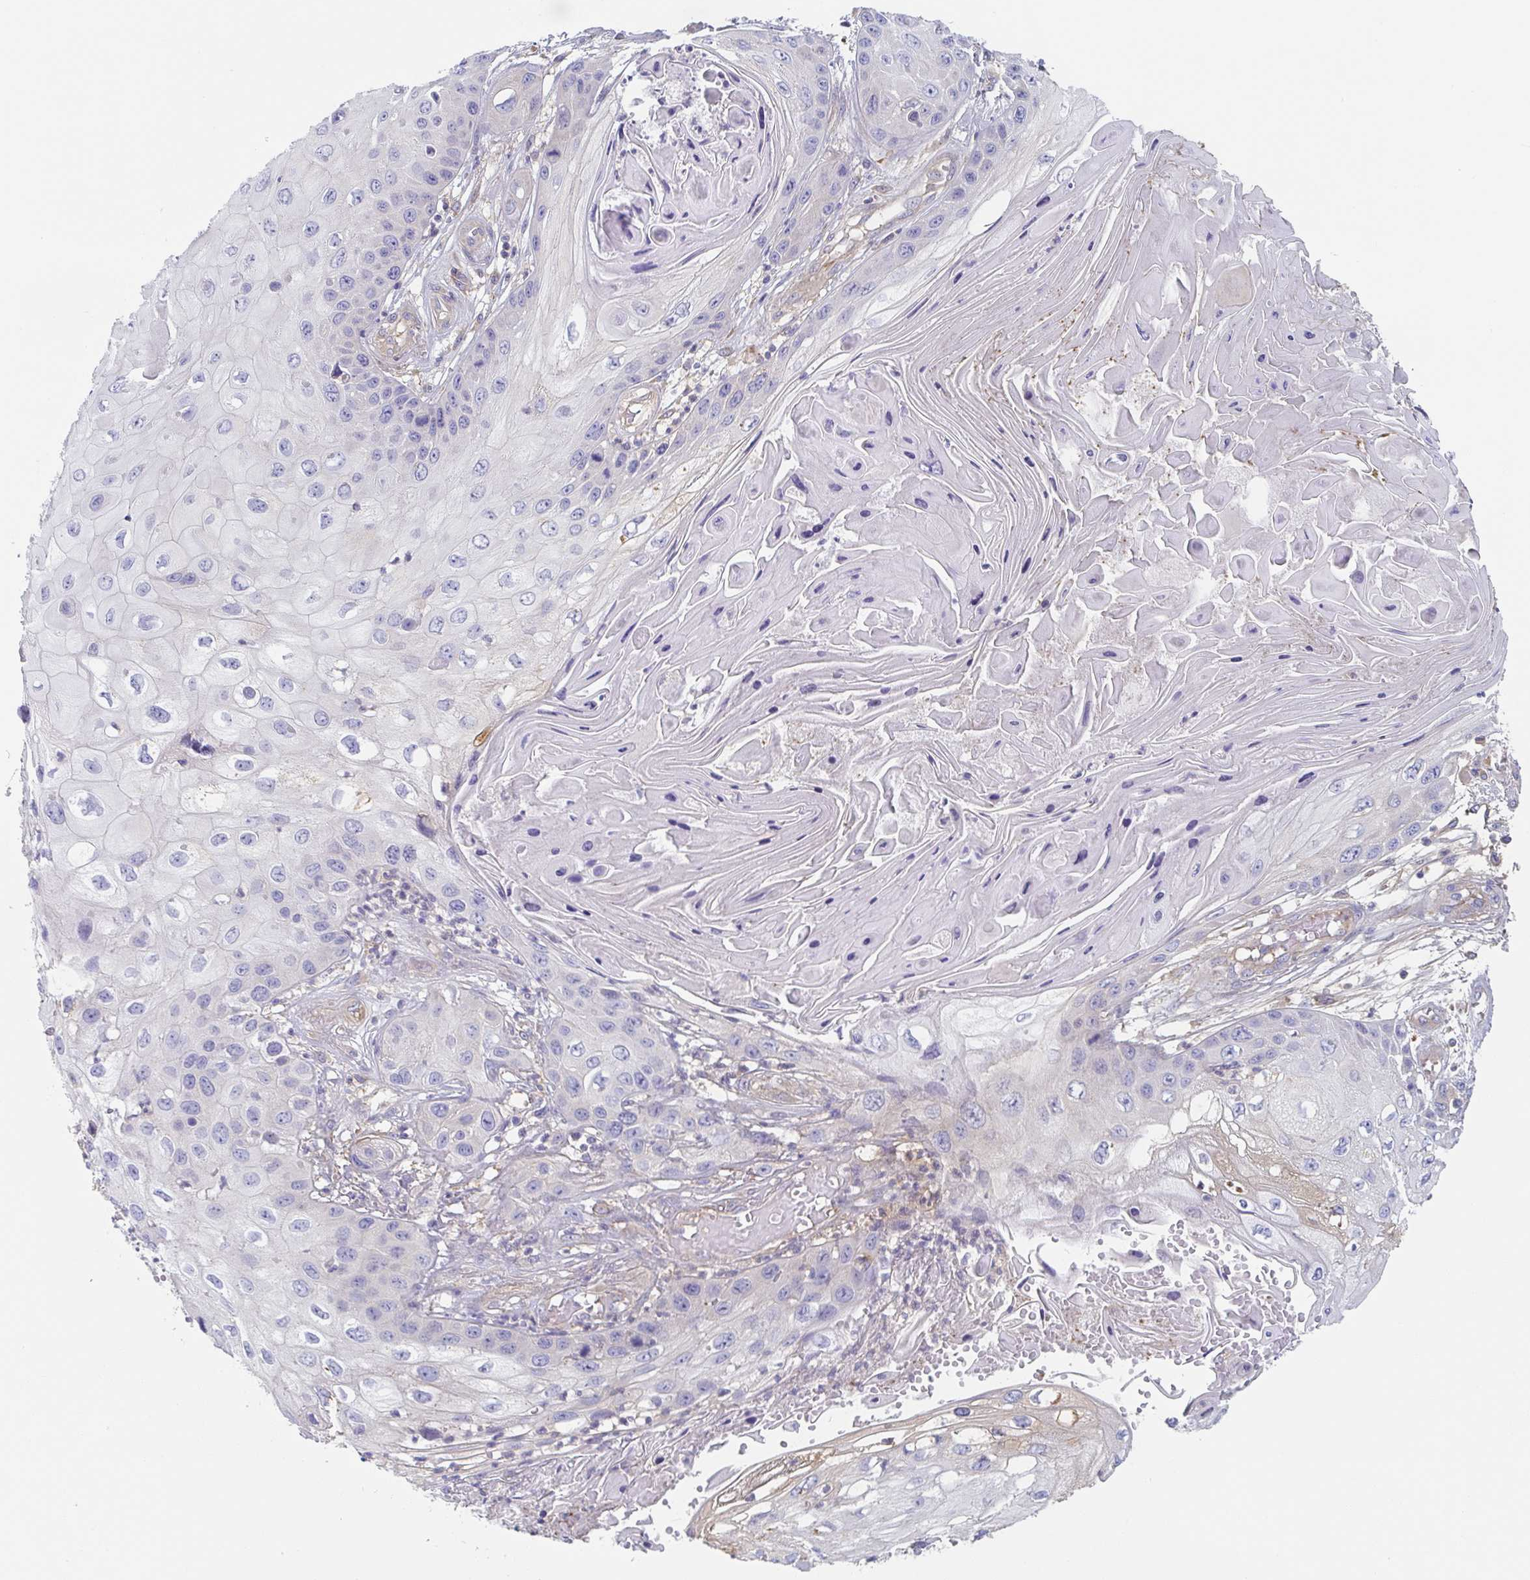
{"staining": {"intensity": "negative", "quantity": "none", "location": "none"}, "tissue": "skin cancer", "cell_type": "Tumor cells", "image_type": "cancer", "snomed": [{"axis": "morphology", "description": "Squamous cell carcinoma, NOS"}, {"axis": "topography", "description": "Skin"}, {"axis": "topography", "description": "Vulva"}], "caption": "This micrograph is of squamous cell carcinoma (skin) stained with immunohistochemistry to label a protein in brown with the nuclei are counter-stained blue. There is no expression in tumor cells.", "gene": "AMPD2", "patient": {"sex": "female", "age": 44}}